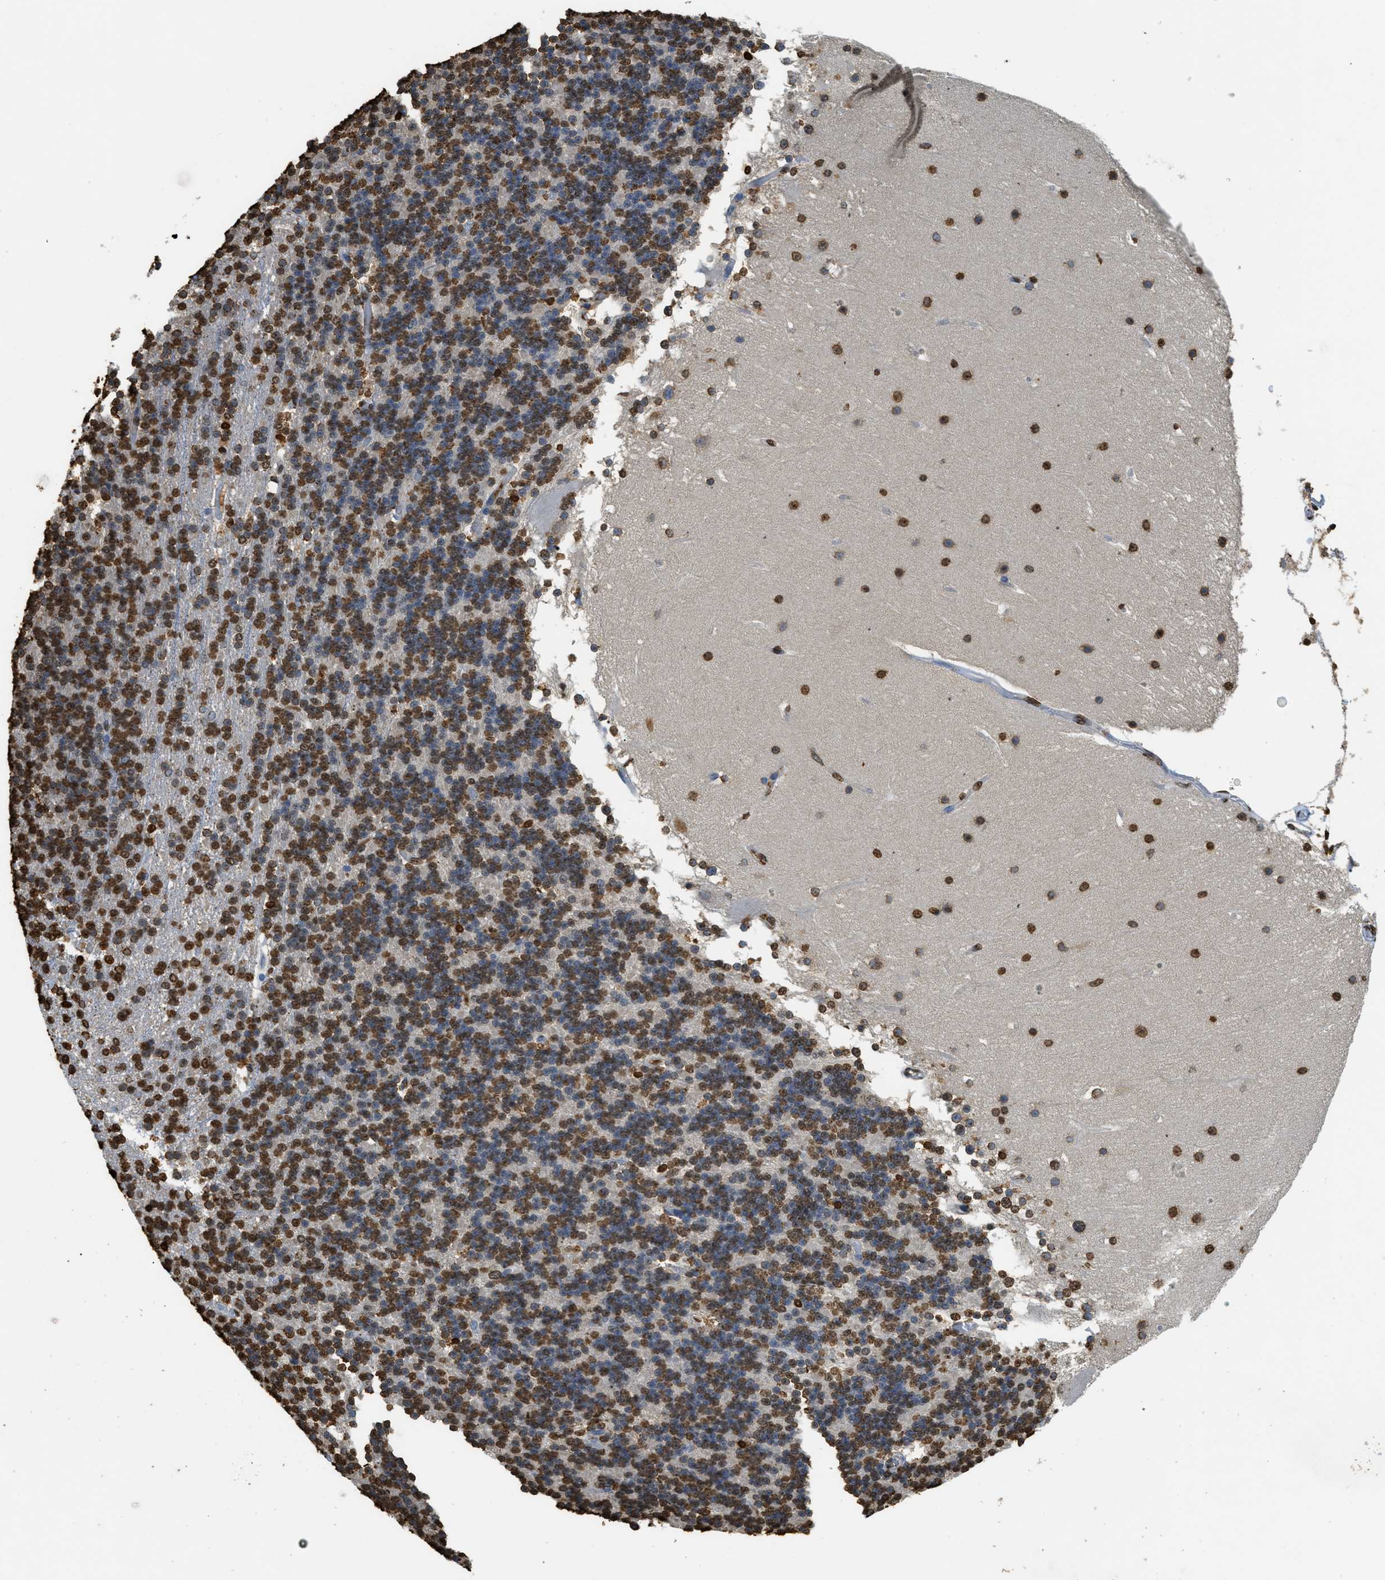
{"staining": {"intensity": "strong", "quantity": "25%-75%", "location": "nuclear"}, "tissue": "cerebellum", "cell_type": "Cells in granular layer", "image_type": "normal", "snomed": [{"axis": "morphology", "description": "Normal tissue, NOS"}, {"axis": "topography", "description": "Cerebellum"}], "caption": "The micrograph reveals staining of benign cerebellum, revealing strong nuclear protein positivity (brown color) within cells in granular layer.", "gene": "NR5A2", "patient": {"sex": "female", "age": 19}}